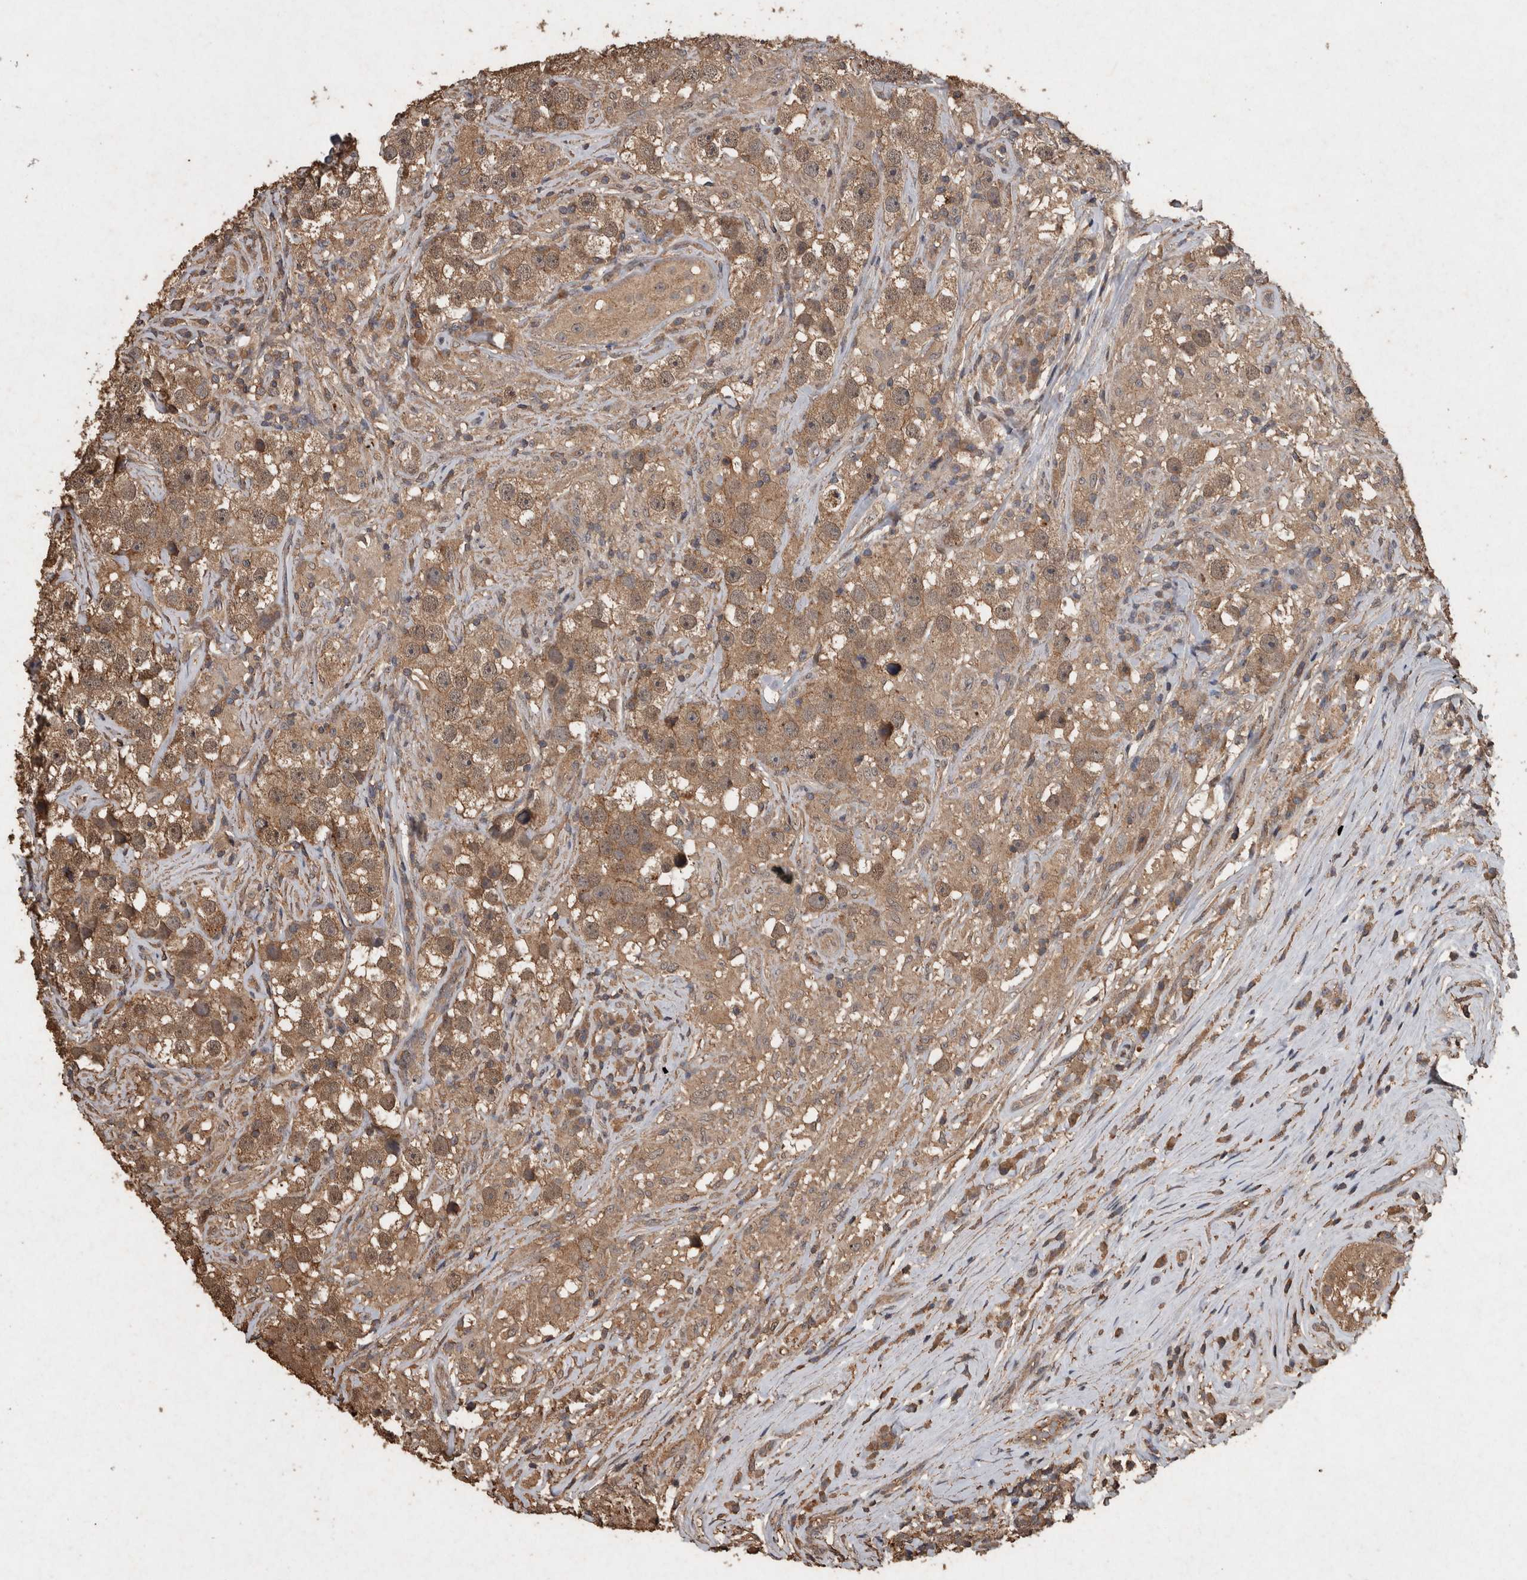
{"staining": {"intensity": "moderate", "quantity": ">75%", "location": "cytoplasmic/membranous"}, "tissue": "testis cancer", "cell_type": "Tumor cells", "image_type": "cancer", "snomed": [{"axis": "morphology", "description": "Seminoma, NOS"}, {"axis": "topography", "description": "Testis"}], "caption": "High-power microscopy captured an IHC micrograph of testis seminoma, revealing moderate cytoplasmic/membranous positivity in about >75% of tumor cells.", "gene": "FGFRL1", "patient": {"sex": "male", "age": 49}}